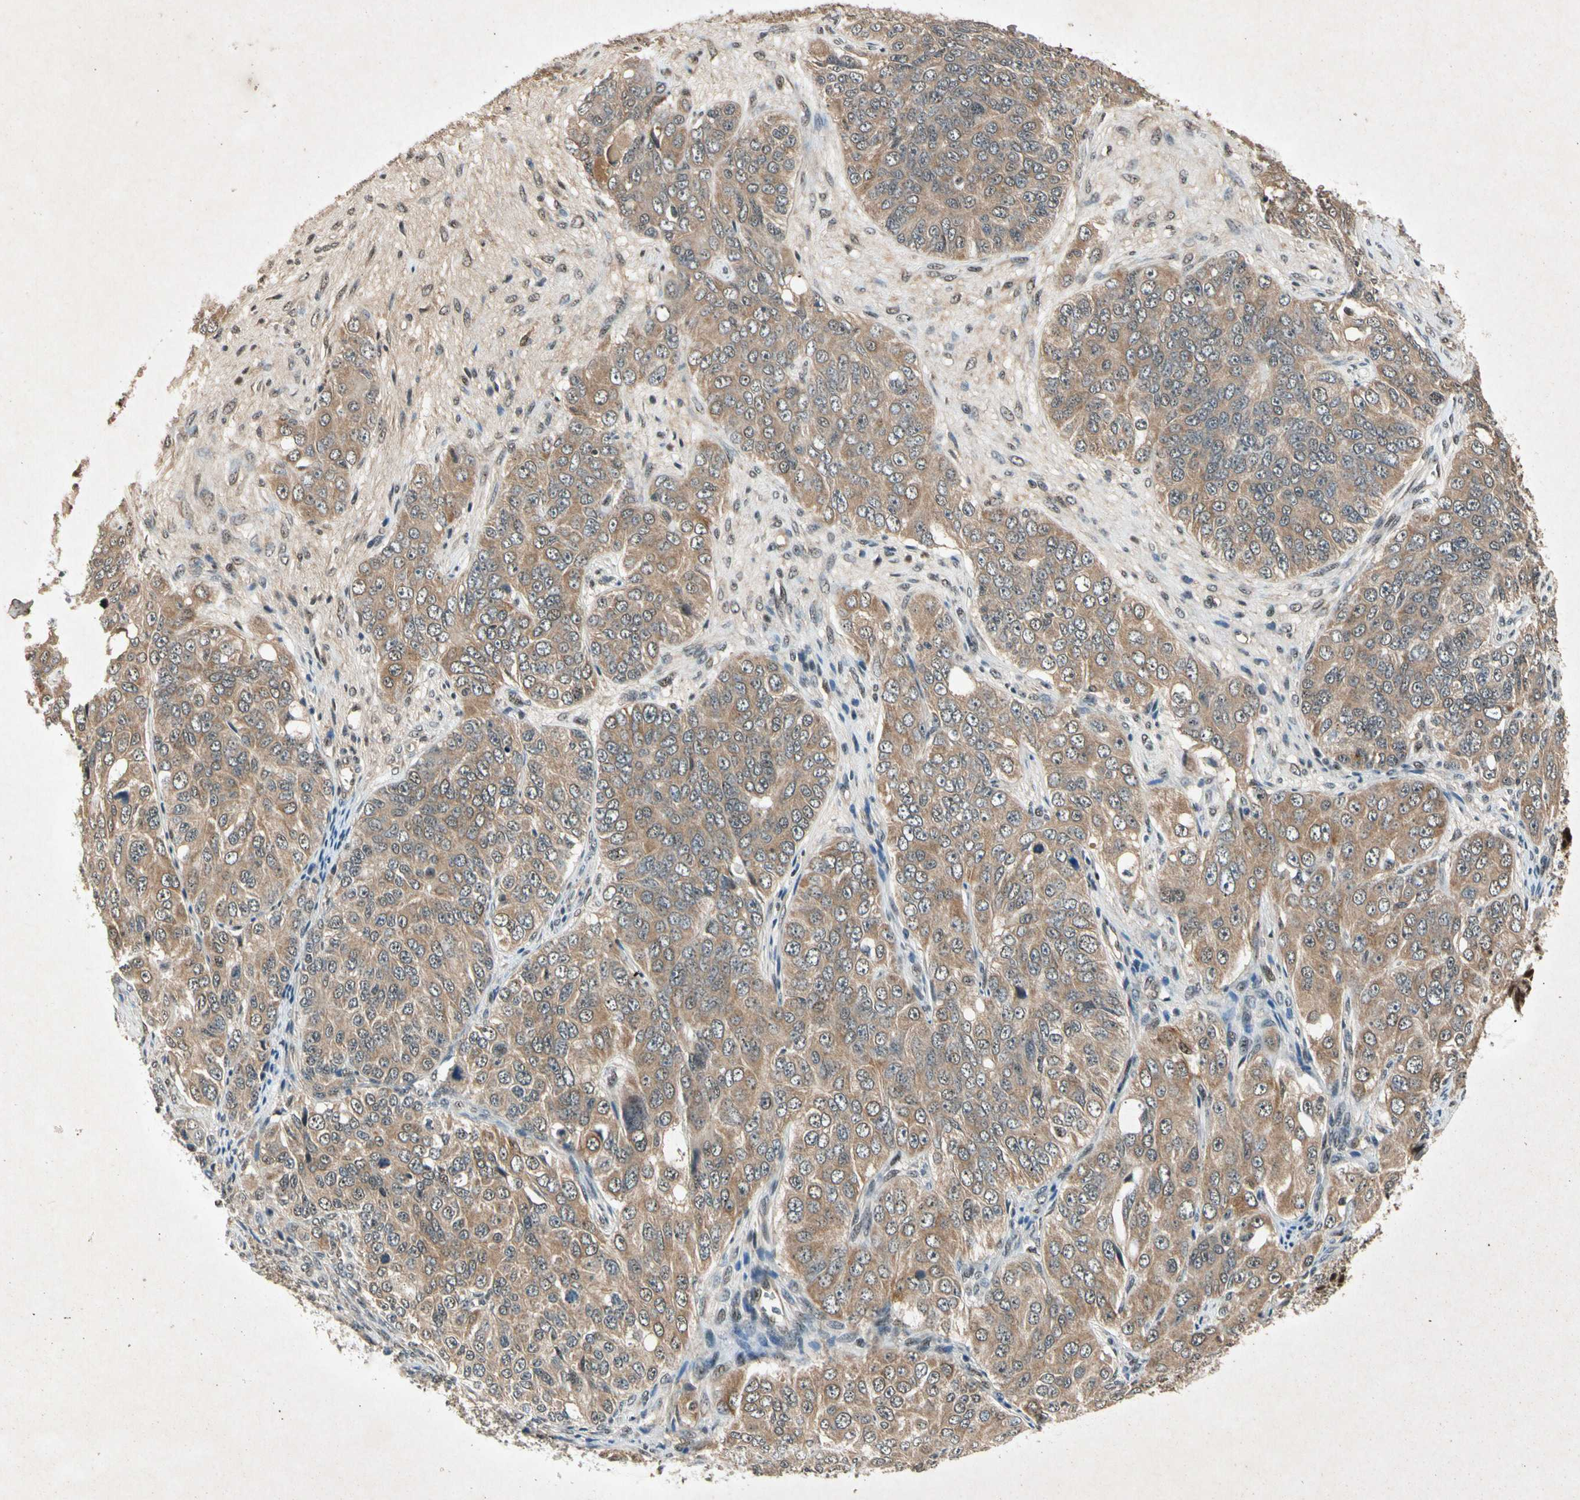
{"staining": {"intensity": "weak", "quantity": ">75%", "location": "cytoplasmic/membranous"}, "tissue": "ovarian cancer", "cell_type": "Tumor cells", "image_type": "cancer", "snomed": [{"axis": "morphology", "description": "Carcinoma, endometroid"}, {"axis": "topography", "description": "Ovary"}], "caption": "Human endometroid carcinoma (ovarian) stained for a protein (brown) demonstrates weak cytoplasmic/membranous positive staining in approximately >75% of tumor cells.", "gene": "PML", "patient": {"sex": "female", "age": 51}}